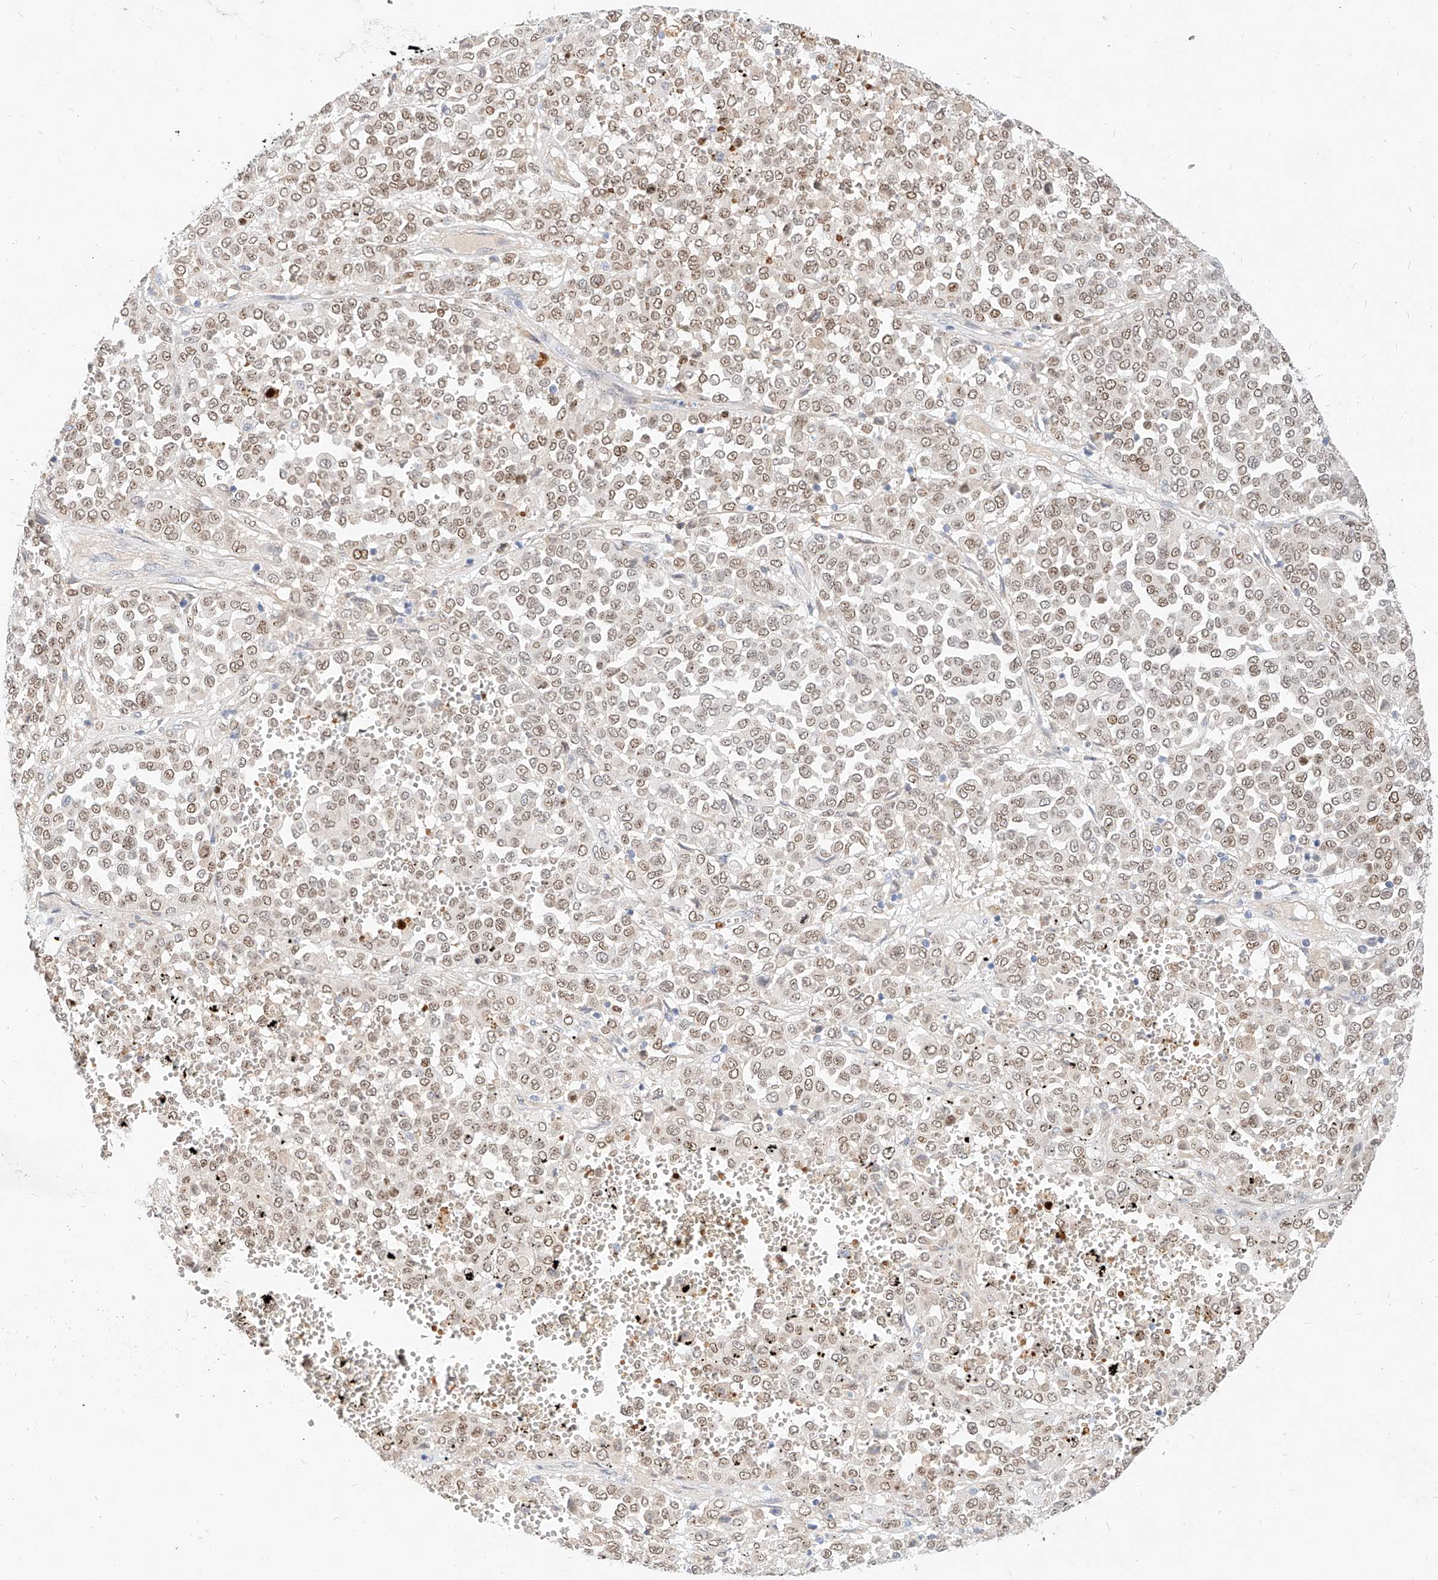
{"staining": {"intensity": "weak", "quantity": ">75%", "location": "nuclear"}, "tissue": "melanoma", "cell_type": "Tumor cells", "image_type": "cancer", "snomed": [{"axis": "morphology", "description": "Malignant melanoma, Metastatic site"}, {"axis": "topography", "description": "Pancreas"}], "caption": "Protein expression analysis of human malignant melanoma (metastatic site) reveals weak nuclear expression in approximately >75% of tumor cells.", "gene": "CBX8", "patient": {"sex": "female", "age": 30}}